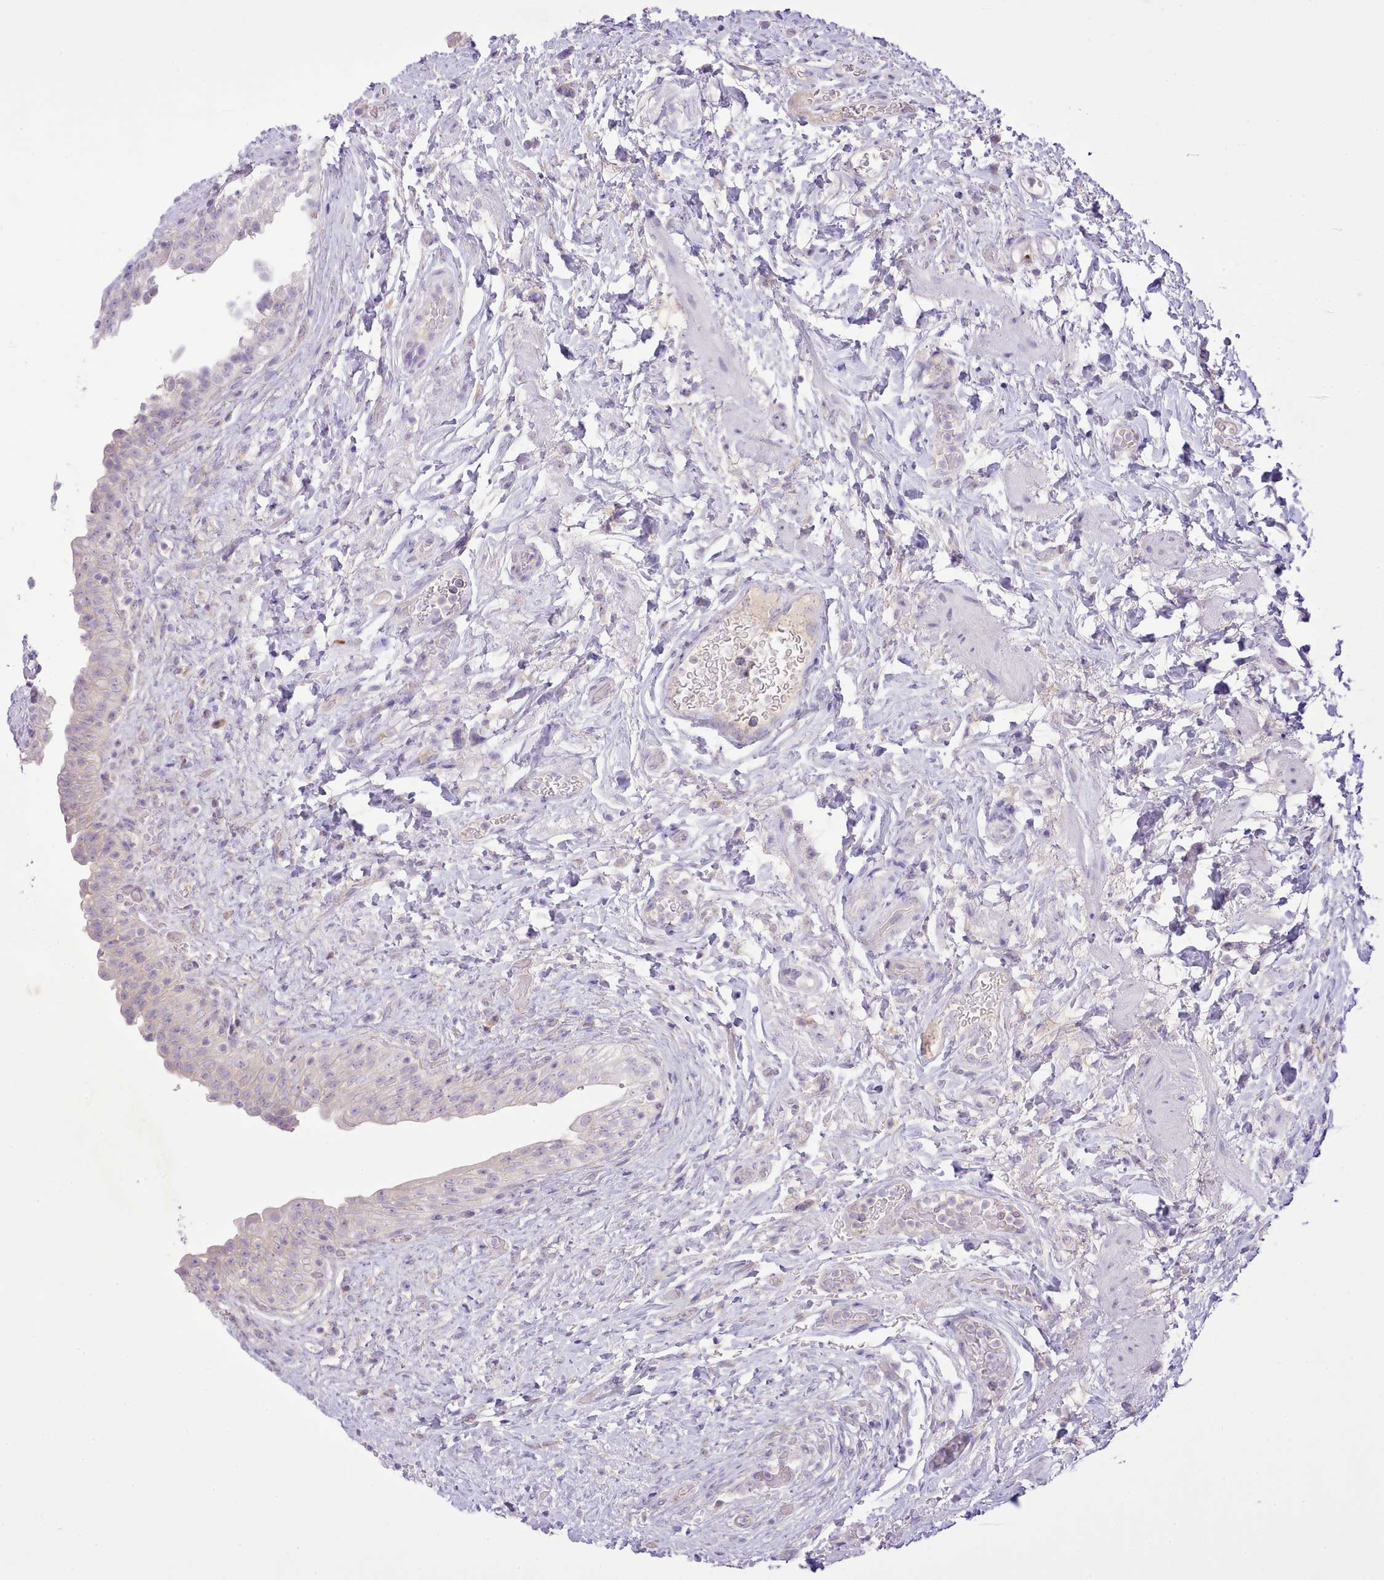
{"staining": {"intensity": "negative", "quantity": "none", "location": "none"}, "tissue": "urinary bladder", "cell_type": "Urothelial cells", "image_type": "normal", "snomed": [{"axis": "morphology", "description": "Normal tissue, NOS"}, {"axis": "topography", "description": "Urinary bladder"}], "caption": "Micrograph shows no protein staining in urothelial cells of benign urinary bladder.", "gene": "CCL1", "patient": {"sex": "male", "age": 69}}